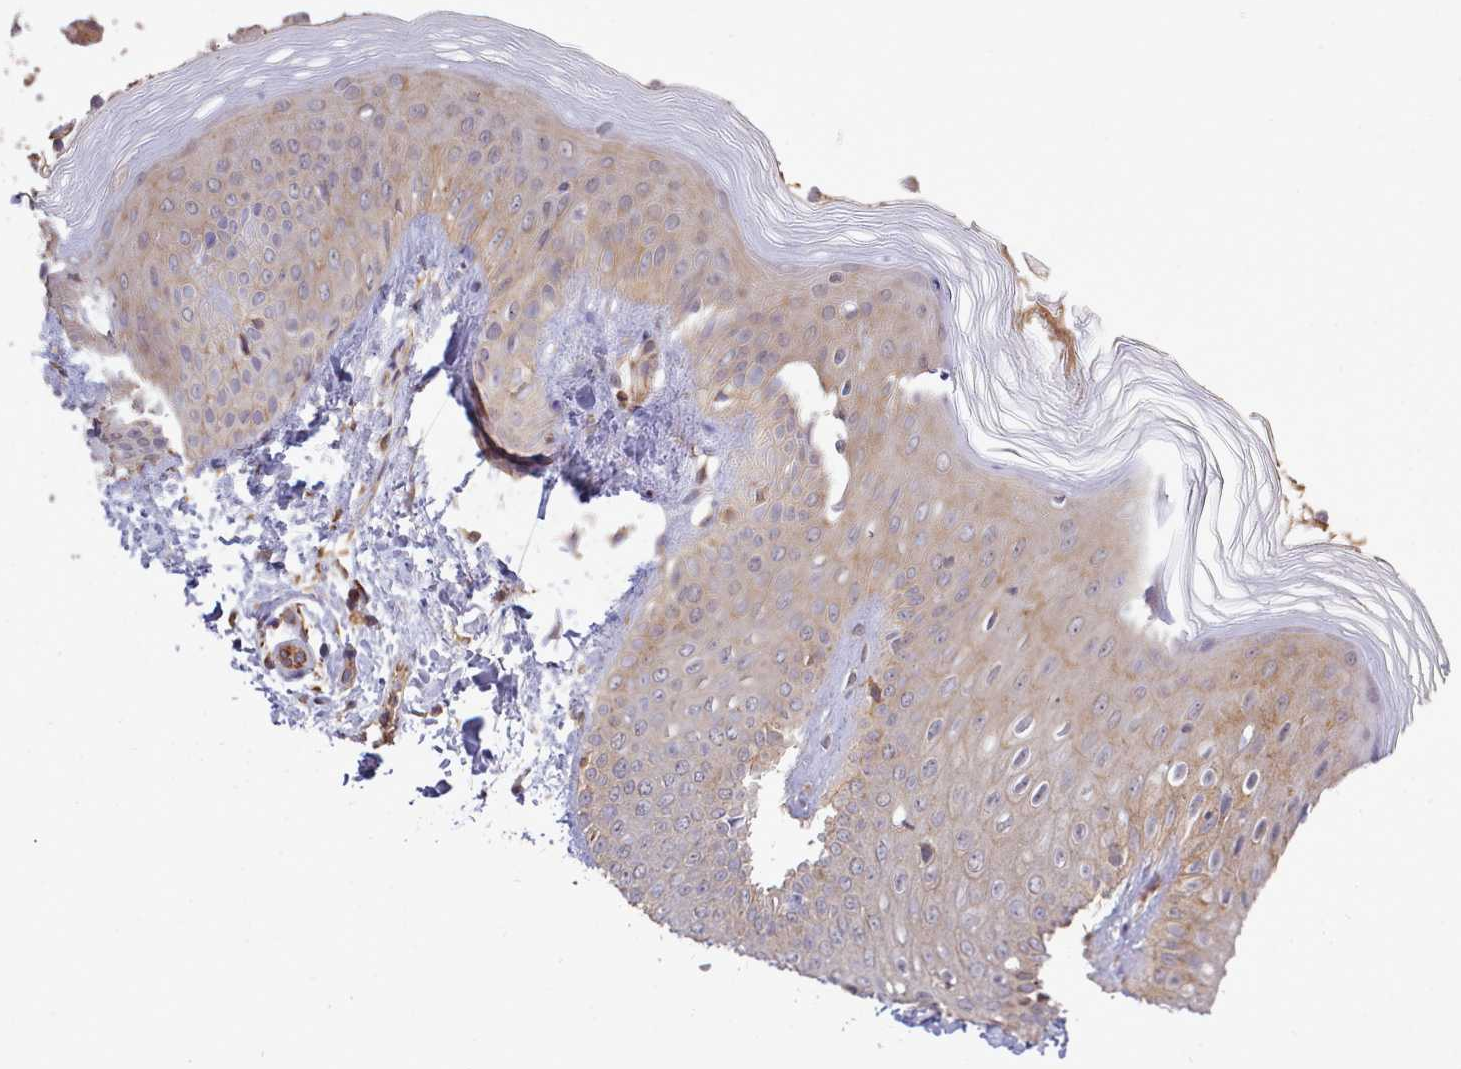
{"staining": {"intensity": "moderate", "quantity": "<25%", "location": "cytoplasmic/membranous"}, "tissue": "skin", "cell_type": "Epidermal cells", "image_type": "normal", "snomed": [{"axis": "morphology", "description": "Normal tissue, NOS"}, {"axis": "morphology", "description": "Inflammation, NOS"}, {"axis": "topography", "description": "Soft tissue"}, {"axis": "topography", "description": "Anal"}], "caption": "Protein staining of normal skin shows moderate cytoplasmic/membranous positivity in about <25% of epidermal cells.", "gene": "ZC3H13", "patient": {"sex": "female", "age": 15}}